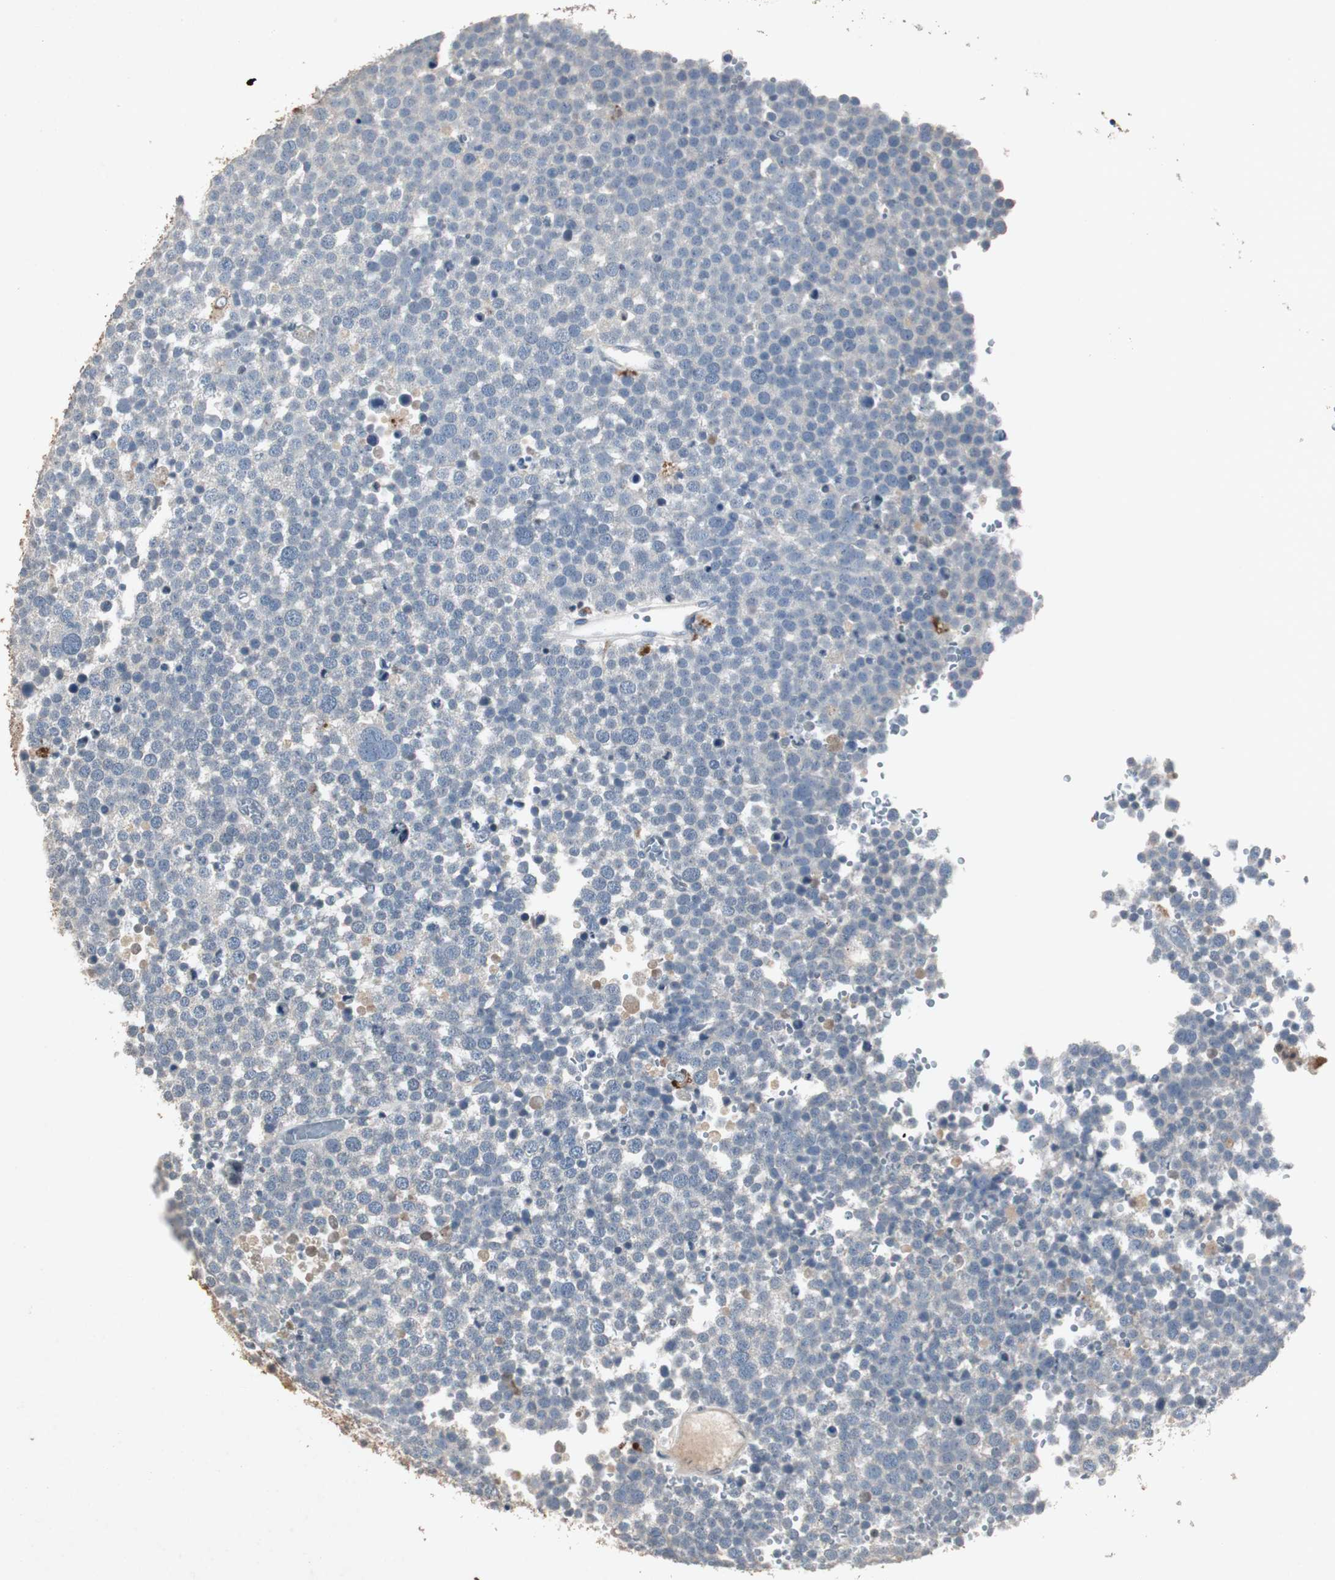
{"staining": {"intensity": "negative", "quantity": "none", "location": "none"}, "tissue": "testis cancer", "cell_type": "Tumor cells", "image_type": "cancer", "snomed": [{"axis": "morphology", "description": "Seminoma, NOS"}, {"axis": "topography", "description": "Testis"}], "caption": "This is a photomicrograph of immunohistochemistry staining of seminoma (testis), which shows no positivity in tumor cells.", "gene": "ADNP2", "patient": {"sex": "male", "age": 71}}